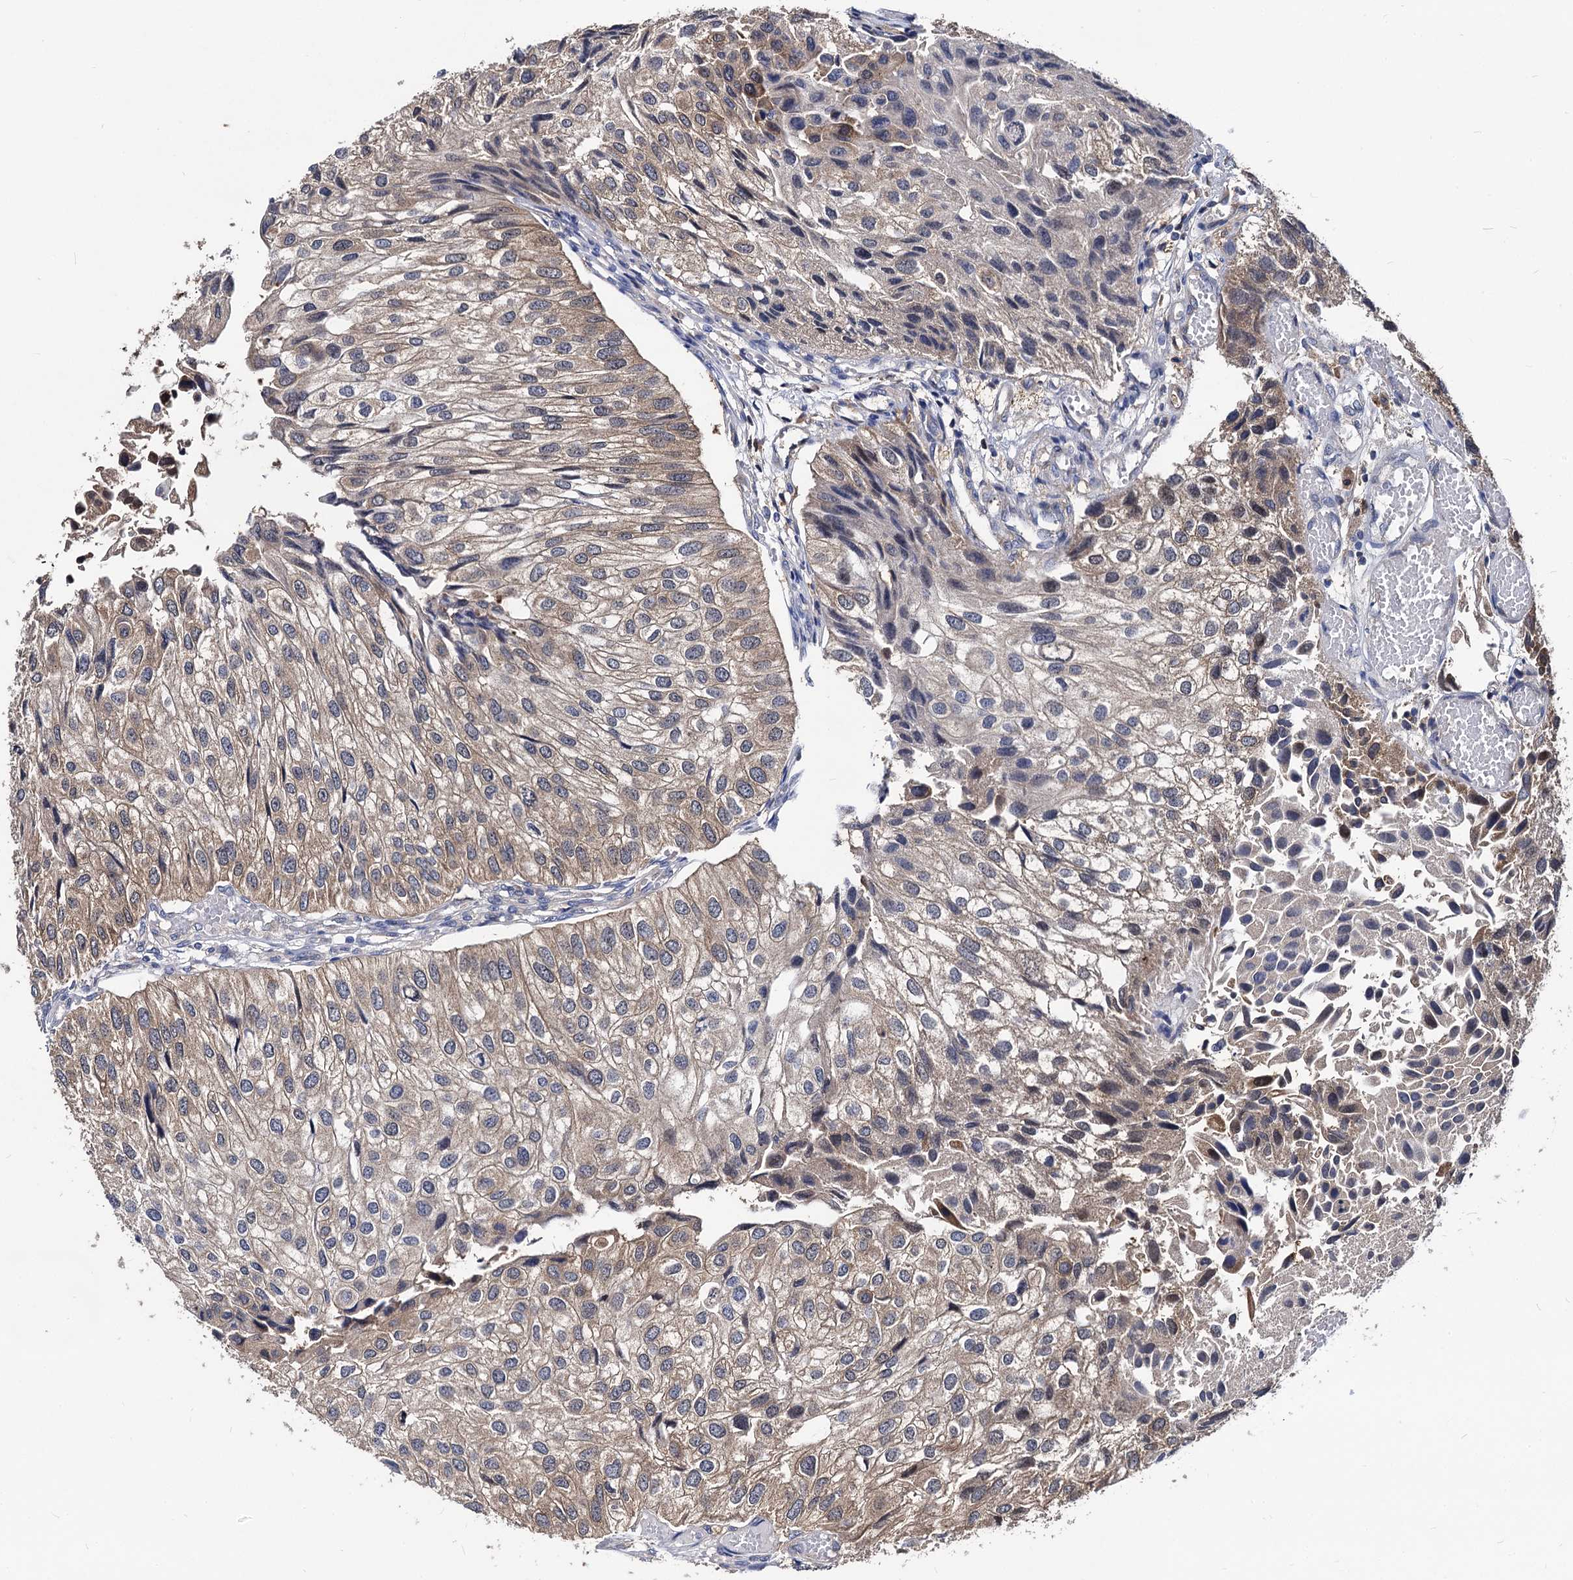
{"staining": {"intensity": "moderate", "quantity": ">75%", "location": "cytoplasmic/membranous"}, "tissue": "urothelial cancer", "cell_type": "Tumor cells", "image_type": "cancer", "snomed": [{"axis": "morphology", "description": "Urothelial carcinoma, Low grade"}, {"axis": "topography", "description": "Urinary bladder"}], "caption": "Urothelial cancer tissue displays moderate cytoplasmic/membranous staining in about >75% of tumor cells, visualized by immunohistochemistry. (DAB (3,3'-diaminobenzidine) = brown stain, brightfield microscopy at high magnification).", "gene": "NME1", "patient": {"sex": "female", "age": 89}}